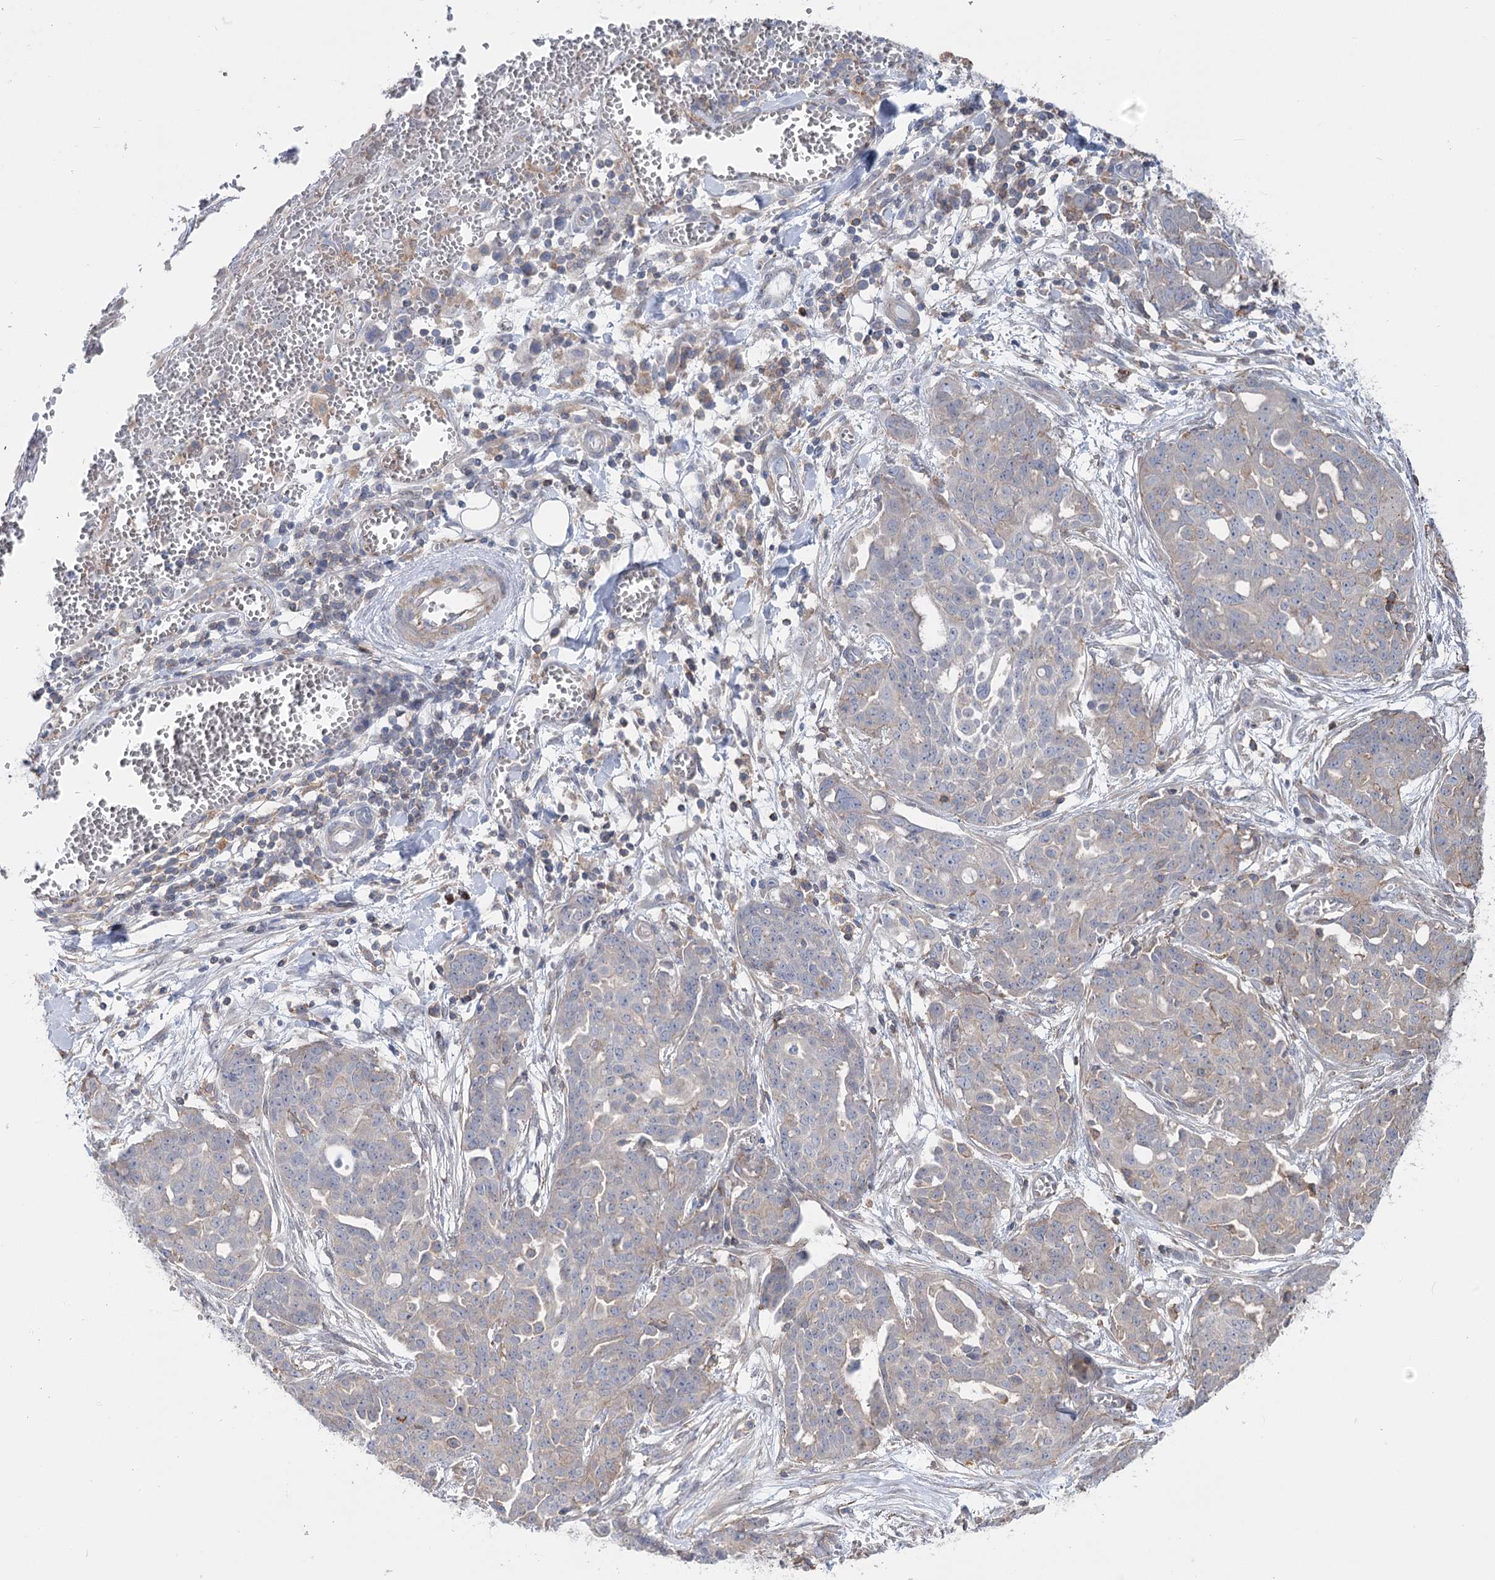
{"staining": {"intensity": "weak", "quantity": "<25%", "location": "cytoplasmic/membranous"}, "tissue": "ovarian cancer", "cell_type": "Tumor cells", "image_type": "cancer", "snomed": [{"axis": "morphology", "description": "Cystadenocarcinoma, serous, NOS"}, {"axis": "topography", "description": "Soft tissue"}, {"axis": "topography", "description": "Ovary"}], "caption": "The immunohistochemistry histopathology image has no significant expression in tumor cells of ovarian serous cystadenocarcinoma tissue.", "gene": "LARP1B", "patient": {"sex": "female", "age": 57}}